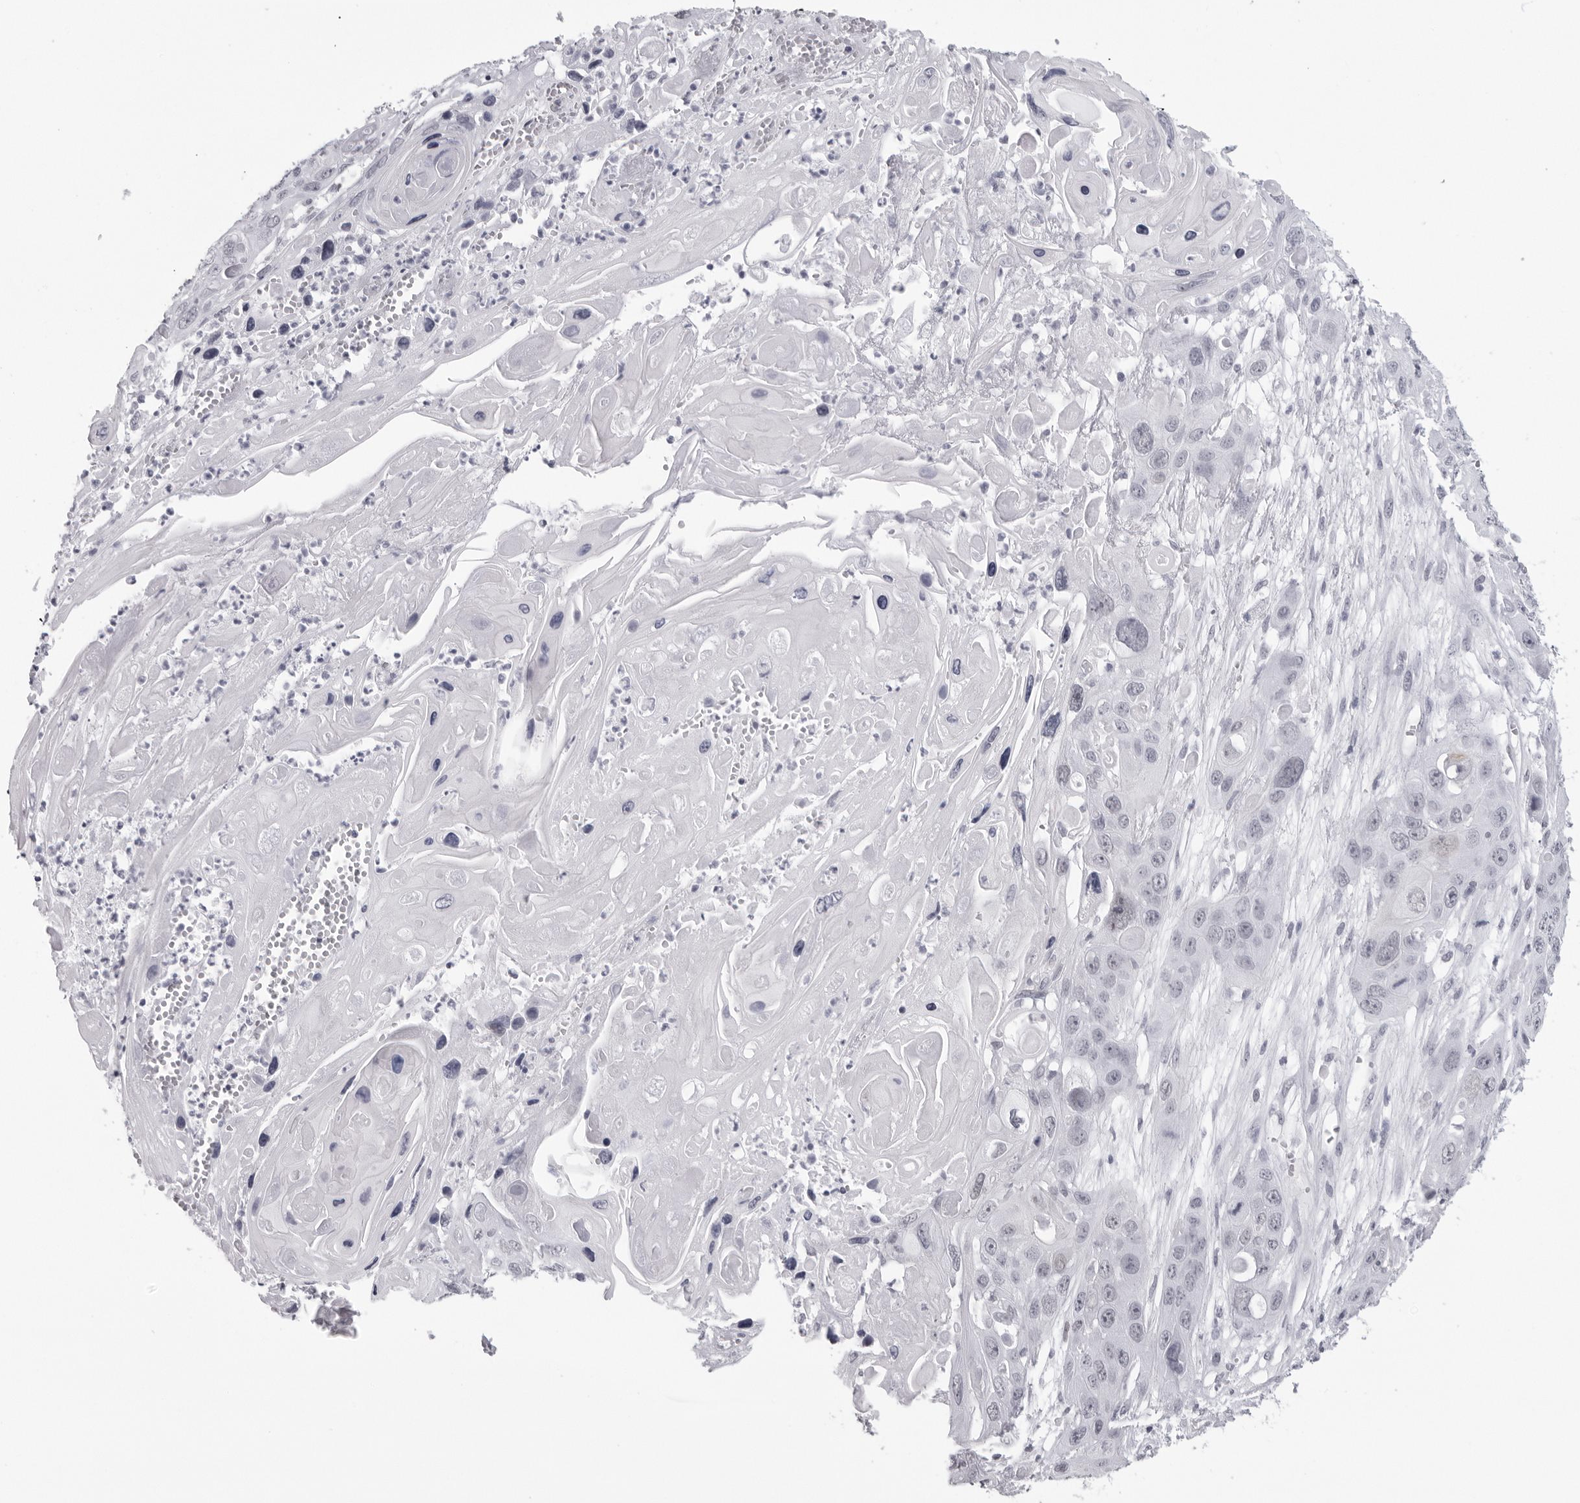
{"staining": {"intensity": "weak", "quantity": "<25%", "location": "nuclear"}, "tissue": "skin cancer", "cell_type": "Tumor cells", "image_type": "cancer", "snomed": [{"axis": "morphology", "description": "Squamous cell carcinoma, NOS"}, {"axis": "topography", "description": "Skin"}], "caption": "An immunohistochemistry (IHC) photomicrograph of skin cancer is shown. There is no staining in tumor cells of skin cancer.", "gene": "ESPN", "patient": {"sex": "male", "age": 55}}